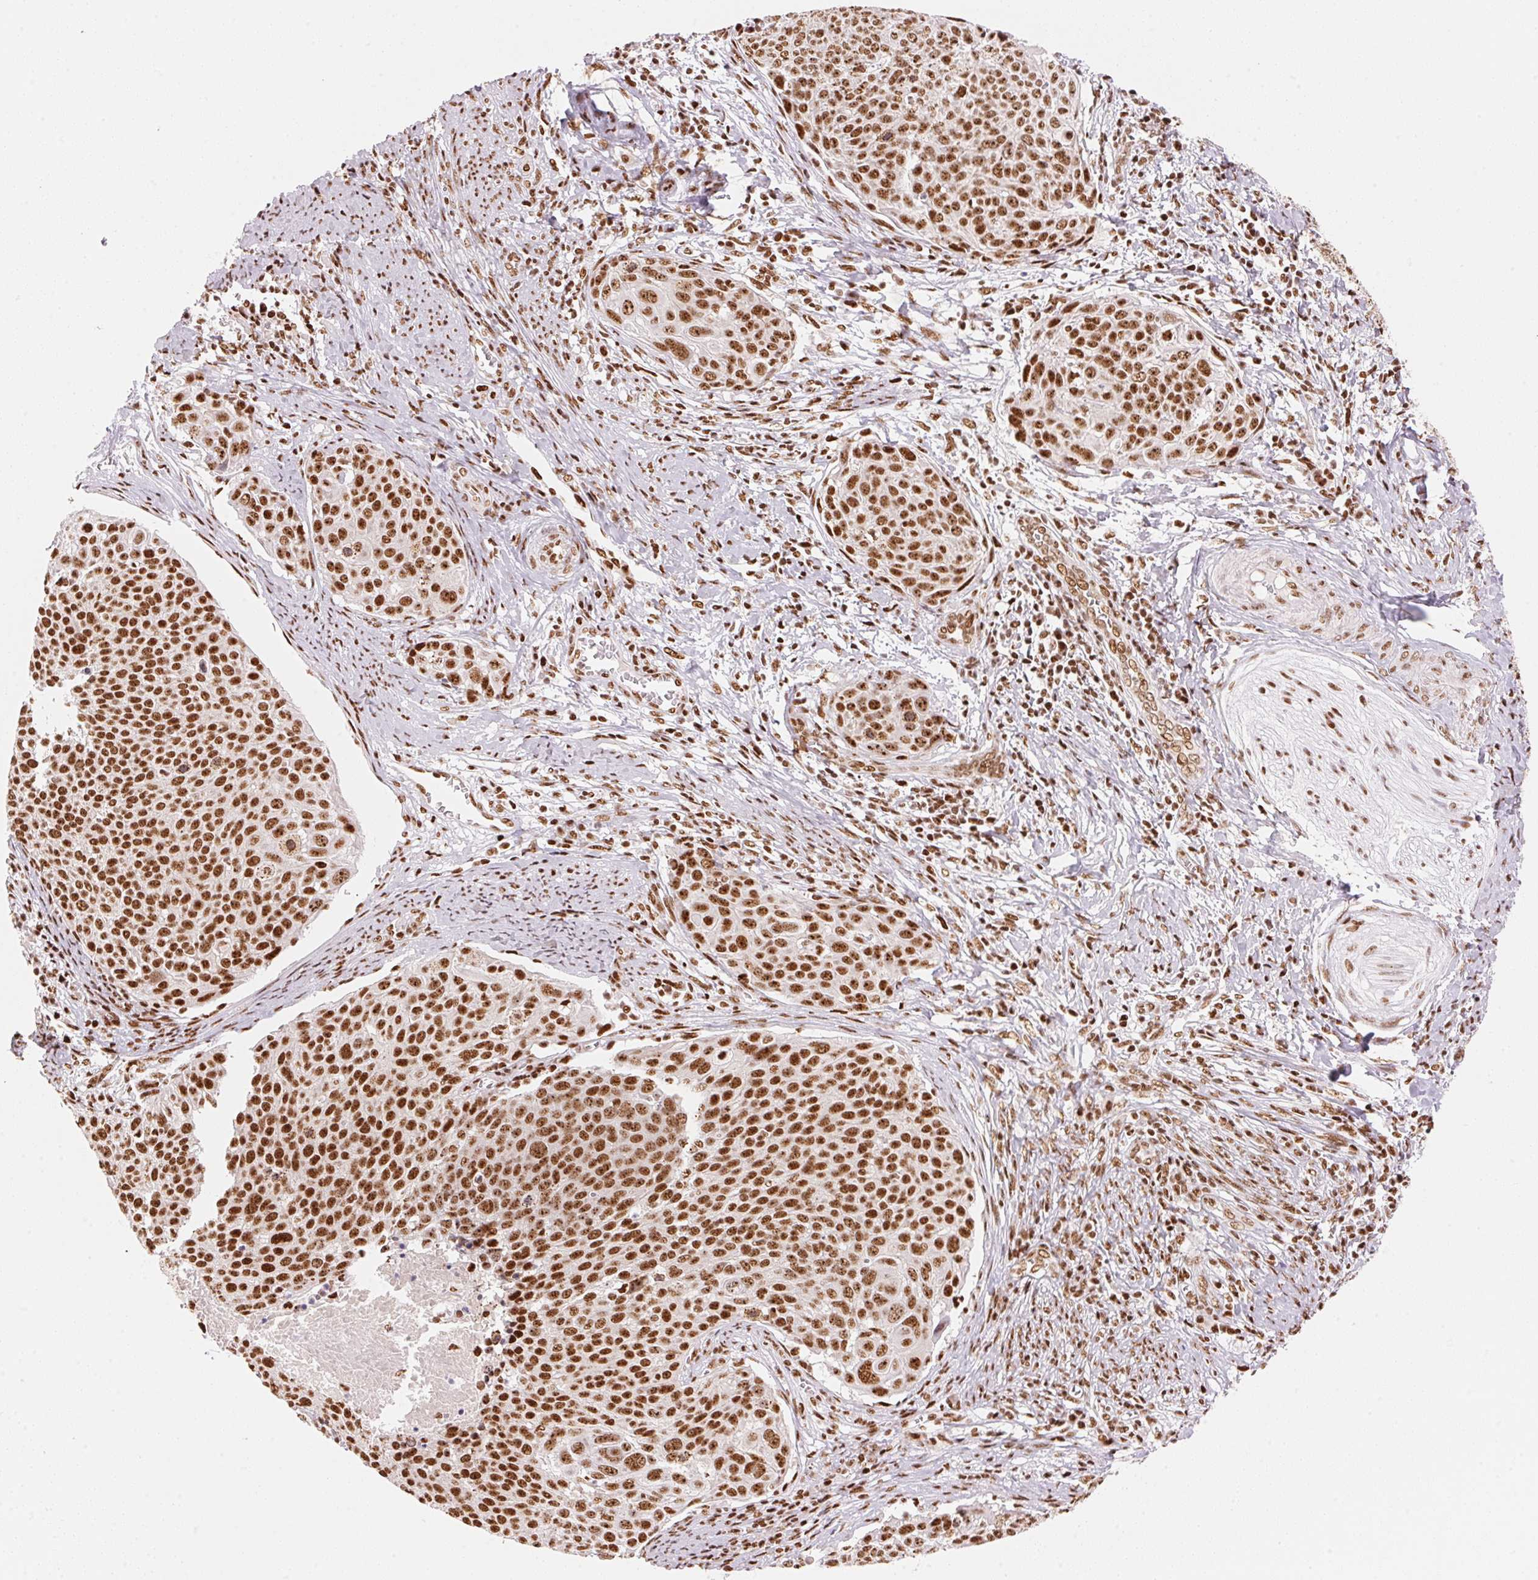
{"staining": {"intensity": "strong", "quantity": ">75%", "location": "nuclear"}, "tissue": "cervical cancer", "cell_type": "Tumor cells", "image_type": "cancer", "snomed": [{"axis": "morphology", "description": "Squamous cell carcinoma, NOS"}, {"axis": "topography", "description": "Cervix"}], "caption": "Tumor cells exhibit high levels of strong nuclear staining in approximately >75% of cells in human cervical cancer (squamous cell carcinoma).", "gene": "NXF1", "patient": {"sex": "female", "age": 39}}